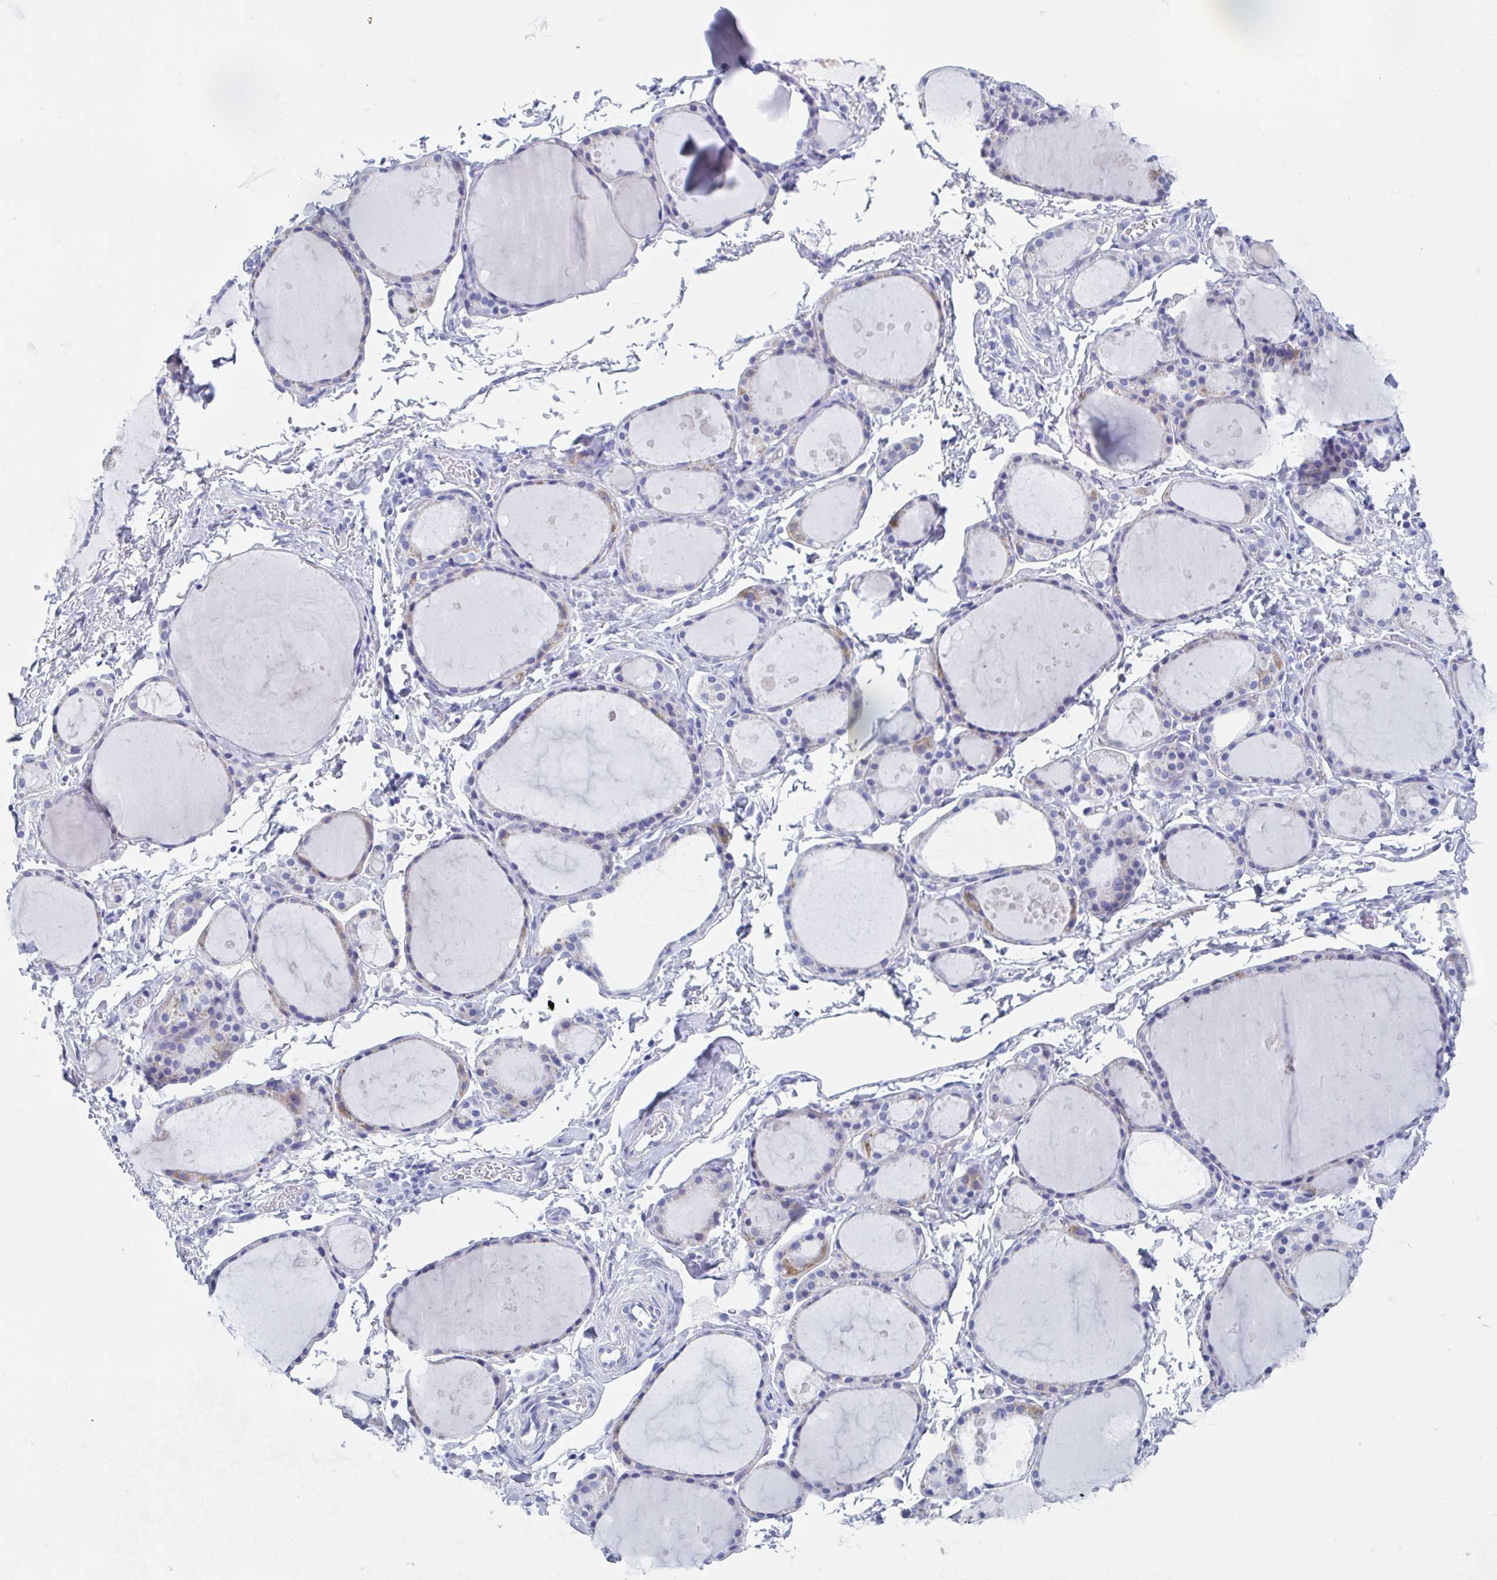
{"staining": {"intensity": "weak", "quantity": "<25%", "location": "cytoplasmic/membranous"}, "tissue": "thyroid gland", "cell_type": "Glandular cells", "image_type": "normal", "snomed": [{"axis": "morphology", "description": "Normal tissue, NOS"}, {"axis": "topography", "description": "Thyroid gland"}], "caption": "There is no significant positivity in glandular cells of thyroid gland.", "gene": "SHCBP1L", "patient": {"sex": "male", "age": 68}}